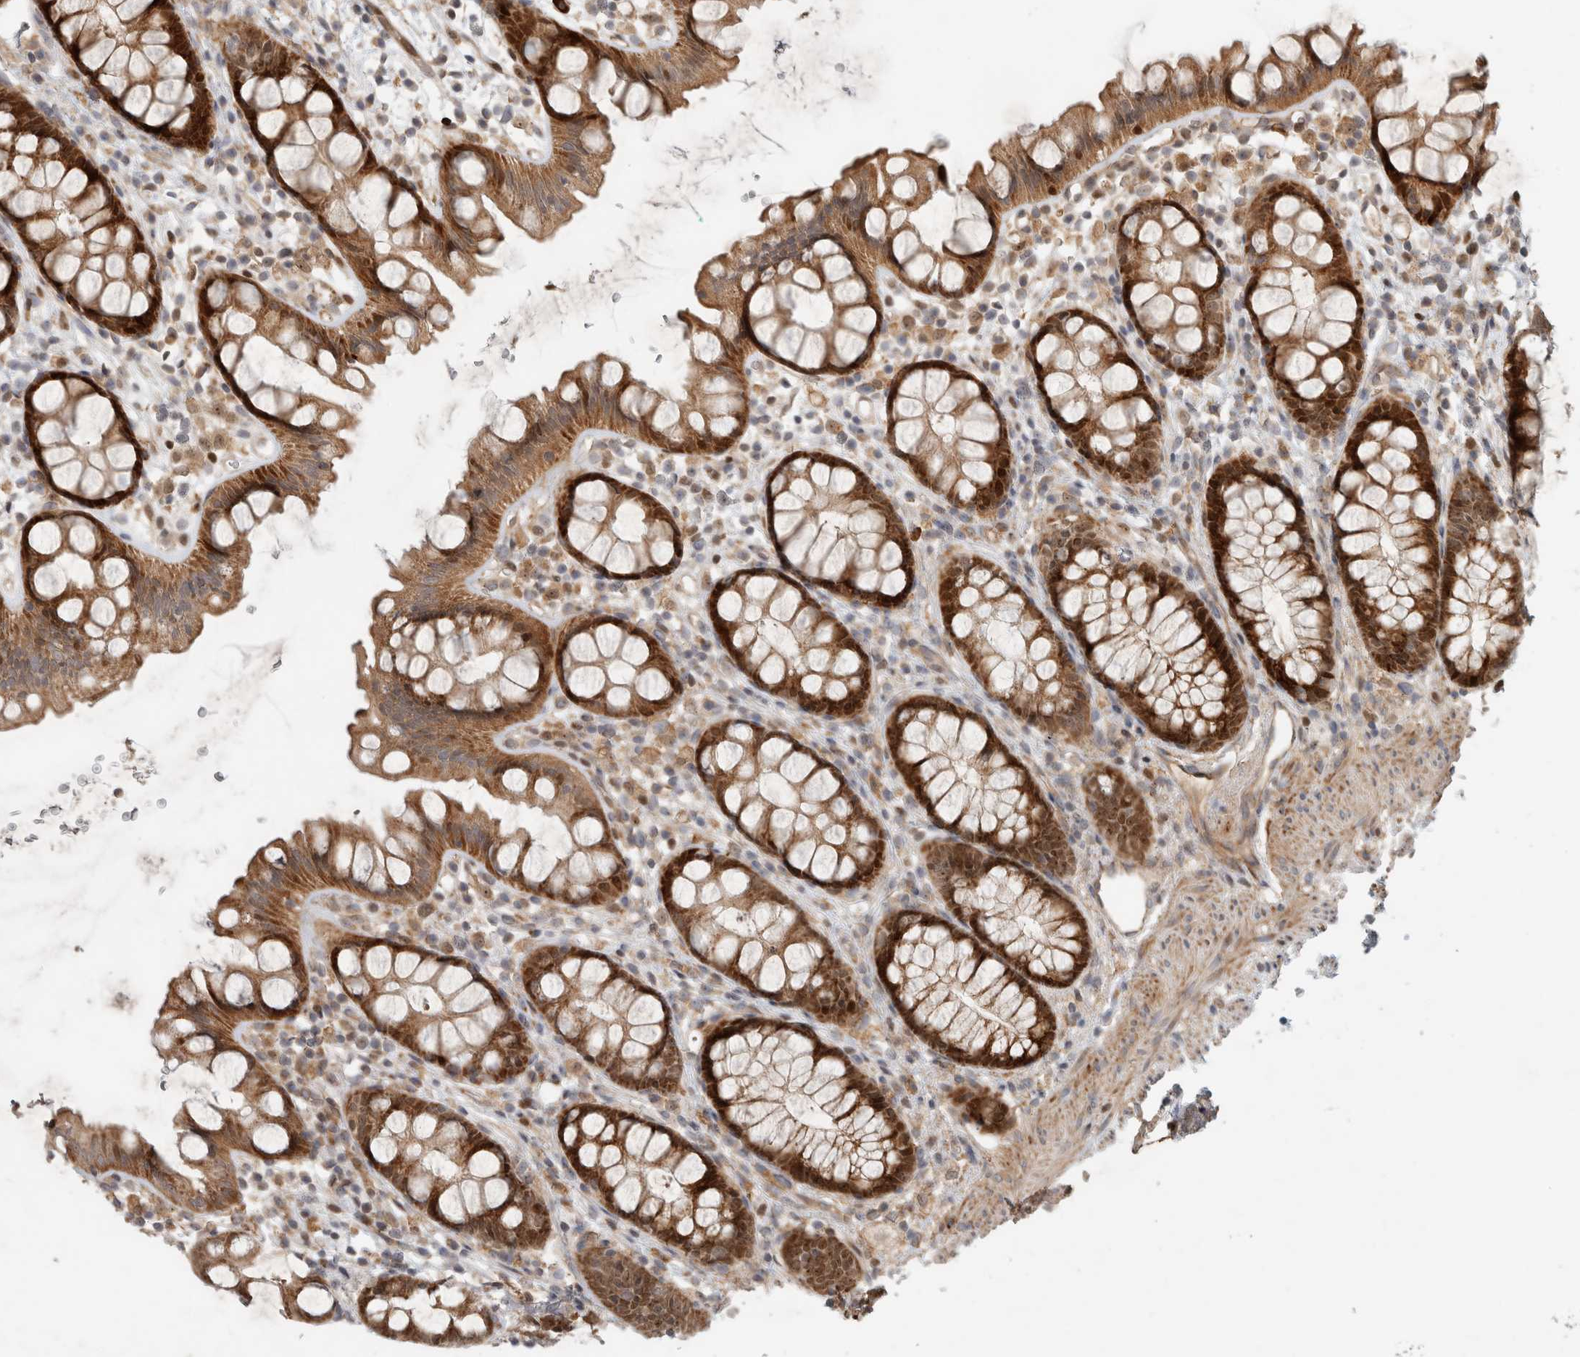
{"staining": {"intensity": "strong", "quantity": ">75%", "location": "cytoplasmic/membranous,nuclear"}, "tissue": "rectum", "cell_type": "Glandular cells", "image_type": "normal", "snomed": [{"axis": "morphology", "description": "Normal tissue, NOS"}, {"axis": "topography", "description": "Rectum"}], "caption": "Glandular cells show high levels of strong cytoplasmic/membranous,nuclear positivity in approximately >75% of cells in normal human rectum.", "gene": "INSRR", "patient": {"sex": "female", "age": 65}}